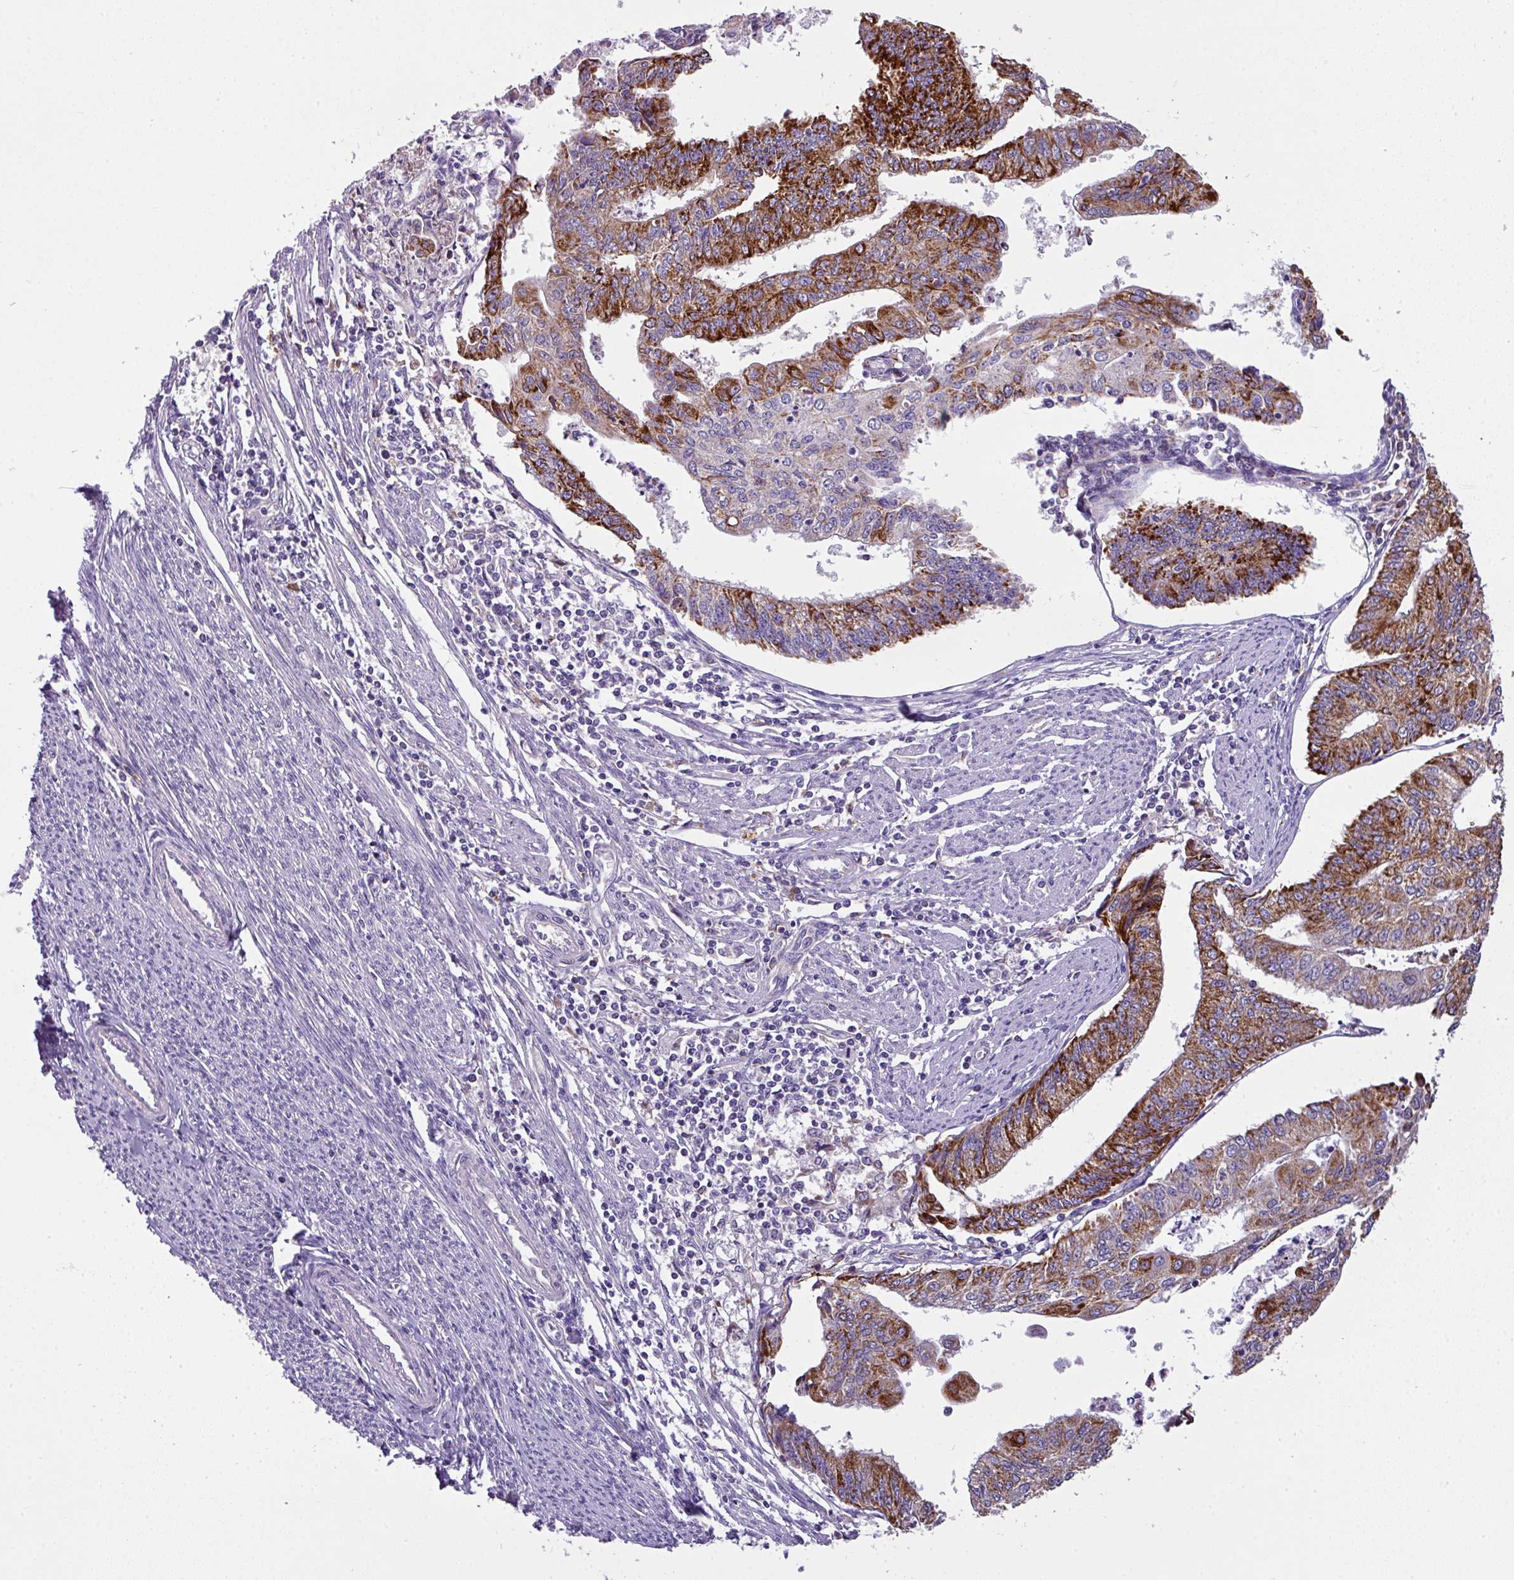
{"staining": {"intensity": "strong", "quantity": ">75%", "location": "cytoplasmic/membranous"}, "tissue": "endometrial cancer", "cell_type": "Tumor cells", "image_type": "cancer", "snomed": [{"axis": "morphology", "description": "Adenocarcinoma, NOS"}, {"axis": "topography", "description": "Endometrium"}], "caption": "Endometrial cancer tissue reveals strong cytoplasmic/membranous positivity in approximately >75% of tumor cells, visualized by immunohistochemistry. The staining was performed using DAB to visualize the protein expression in brown, while the nuclei were stained in blue with hematoxylin (Magnification: 20x).", "gene": "ANXA2R", "patient": {"sex": "female", "age": 56}}